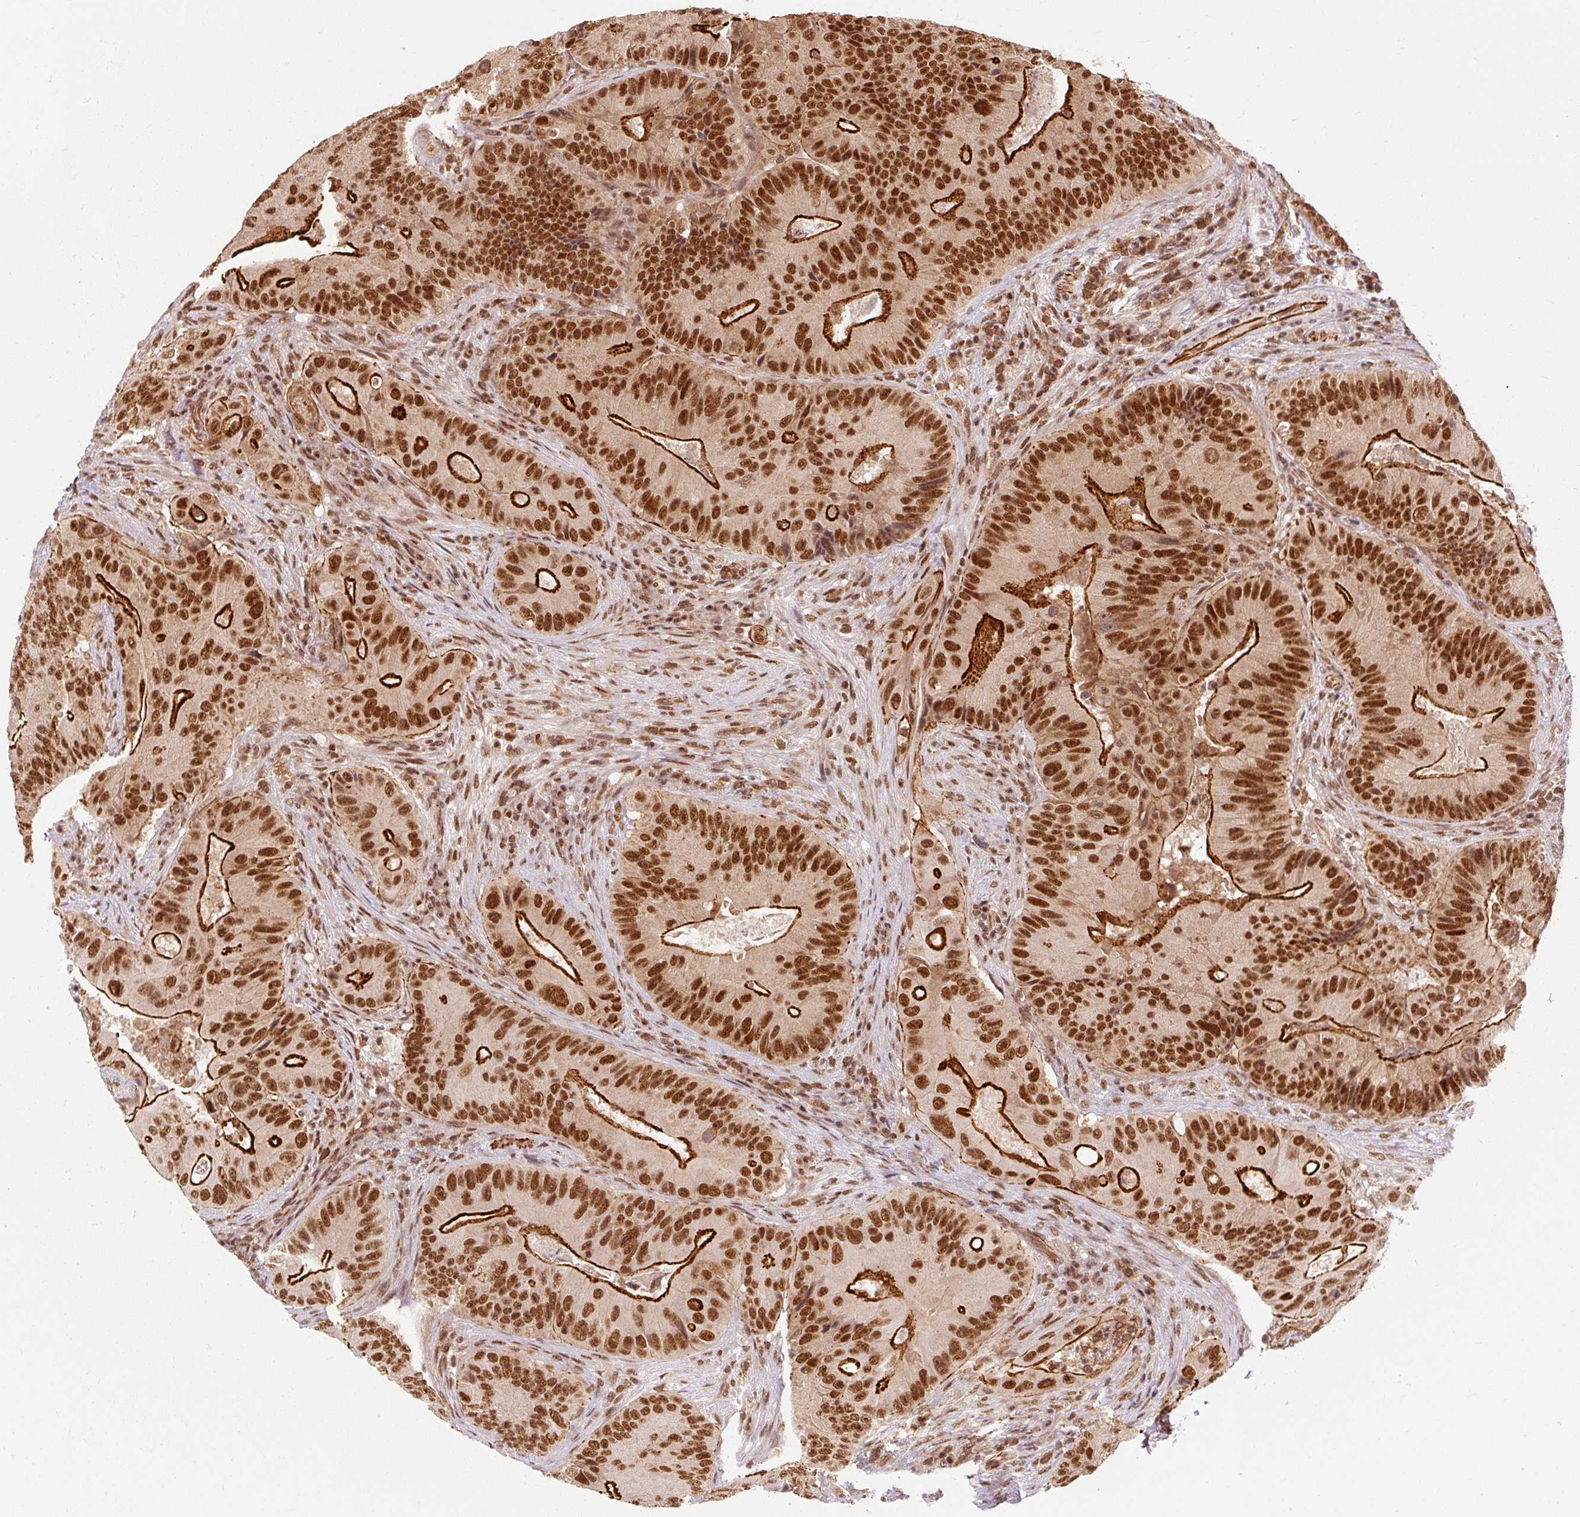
{"staining": {"intensity": "strong", "quantity": ">75%", "location": "cytoplasmic/membranous,nuclear"}, "tissue": "colorectal cancer", "cell_type": "Tumor cells", "image_type": "cancer", "snomed": [{"axis": "morphology", "description": "Adenocarcinoma, NOS"}, {"axis": "topography", "description": "Colon"}], "caption": "Adenocarcinoma (colorectal) tissue demonstrates strong cytoplasmic/membranous and nuclear positivity in about >75% of tumor cells, visualized by immunohistochemistry. (DAB IHC, brown staining for protein, blue staining for nuclei).", "gene": "CSTF1", "patient": {"sex": "female", "age": 86}}